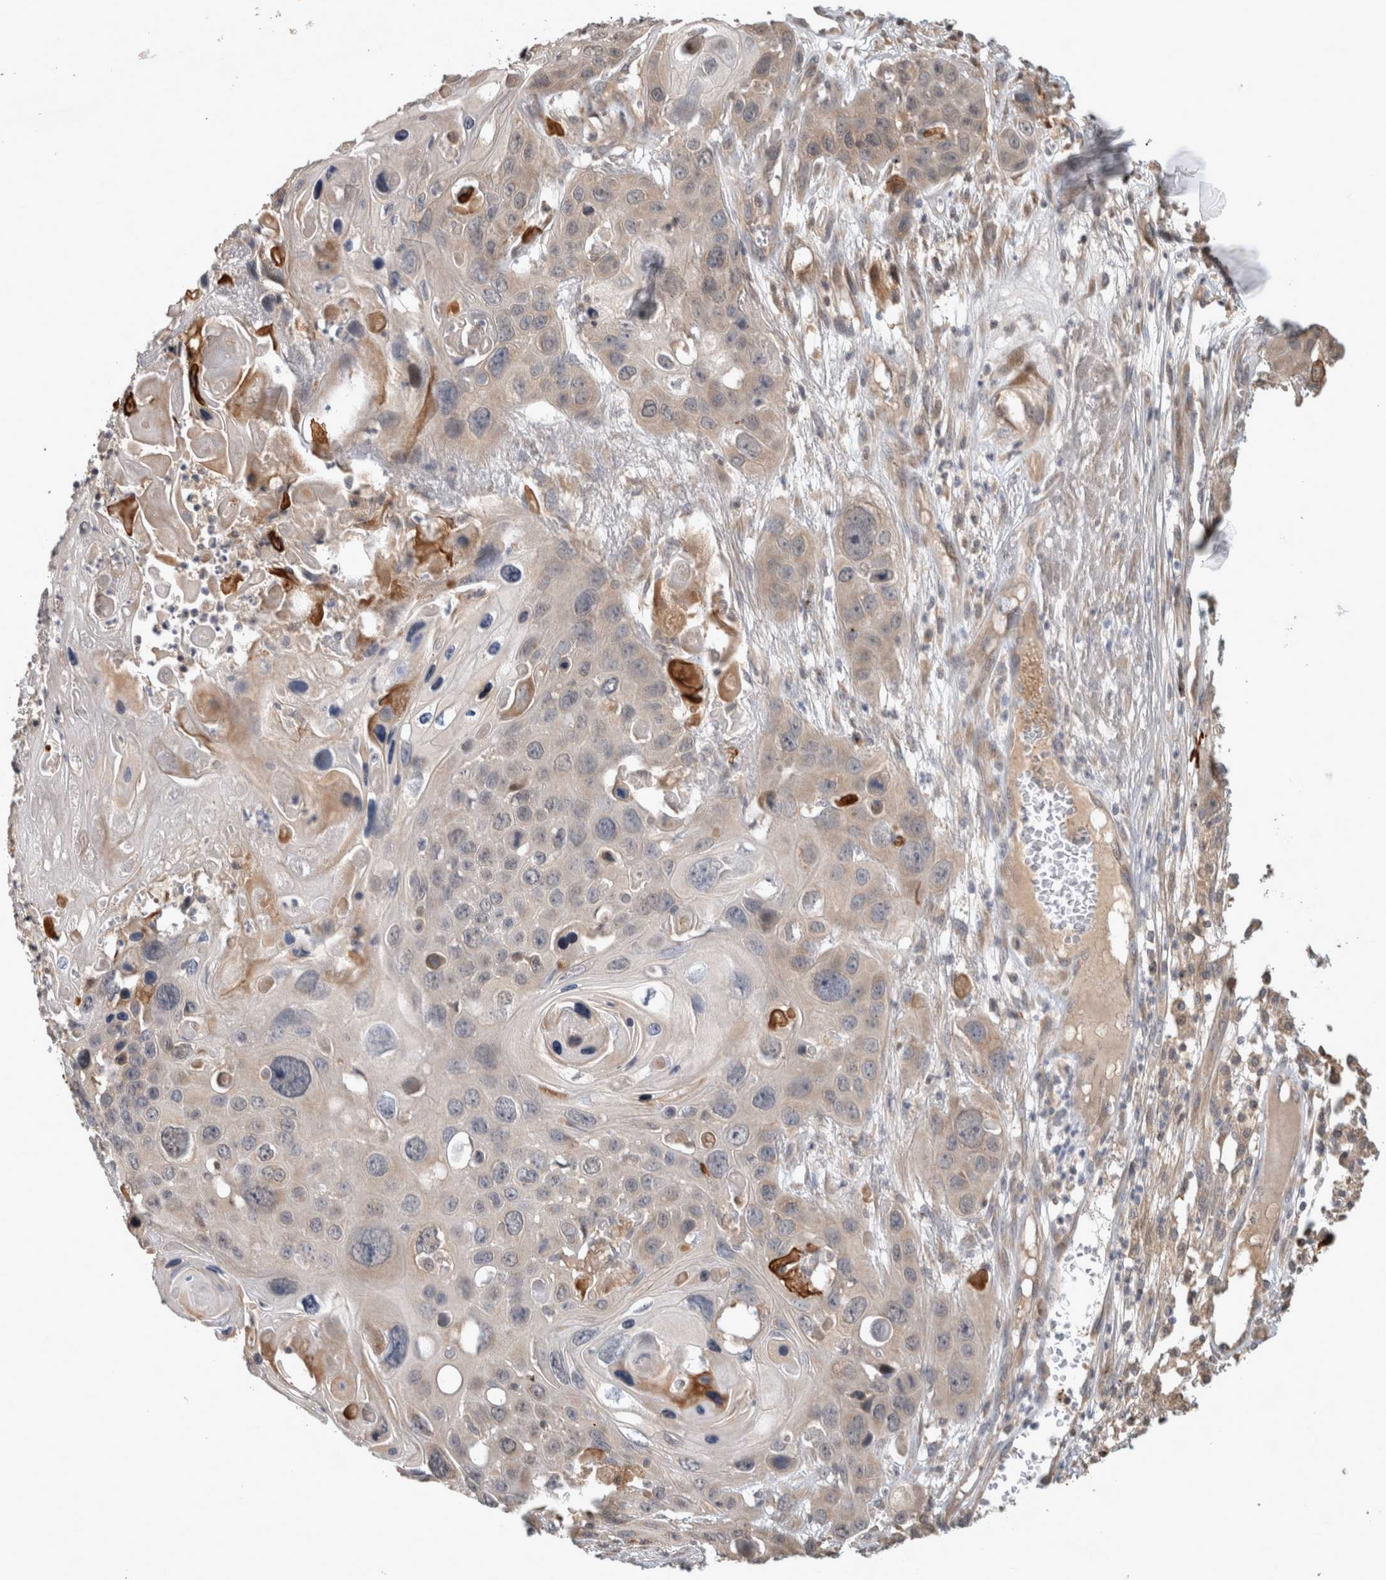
{"staining": {"intensity": "weak", "quantity": "<25%", "location": "cytoplasmic/membranous"}, "tissue": "skin cancer", "cell_type": "Tumor cells", "image_type": "cancer", "snomed": [{"axis": "morphology", "description": "Squamous cell carcinoma, NOS"}, {"axis": "topography", "description": "Skin"}], "caption": "Skin cancer was stained to show a protein in brown. There is no significant positivity in tumor cells. Nuclei are stained in blue.", "gene": "SERAC1", "patient": {"sex": "male", "age": 55}}